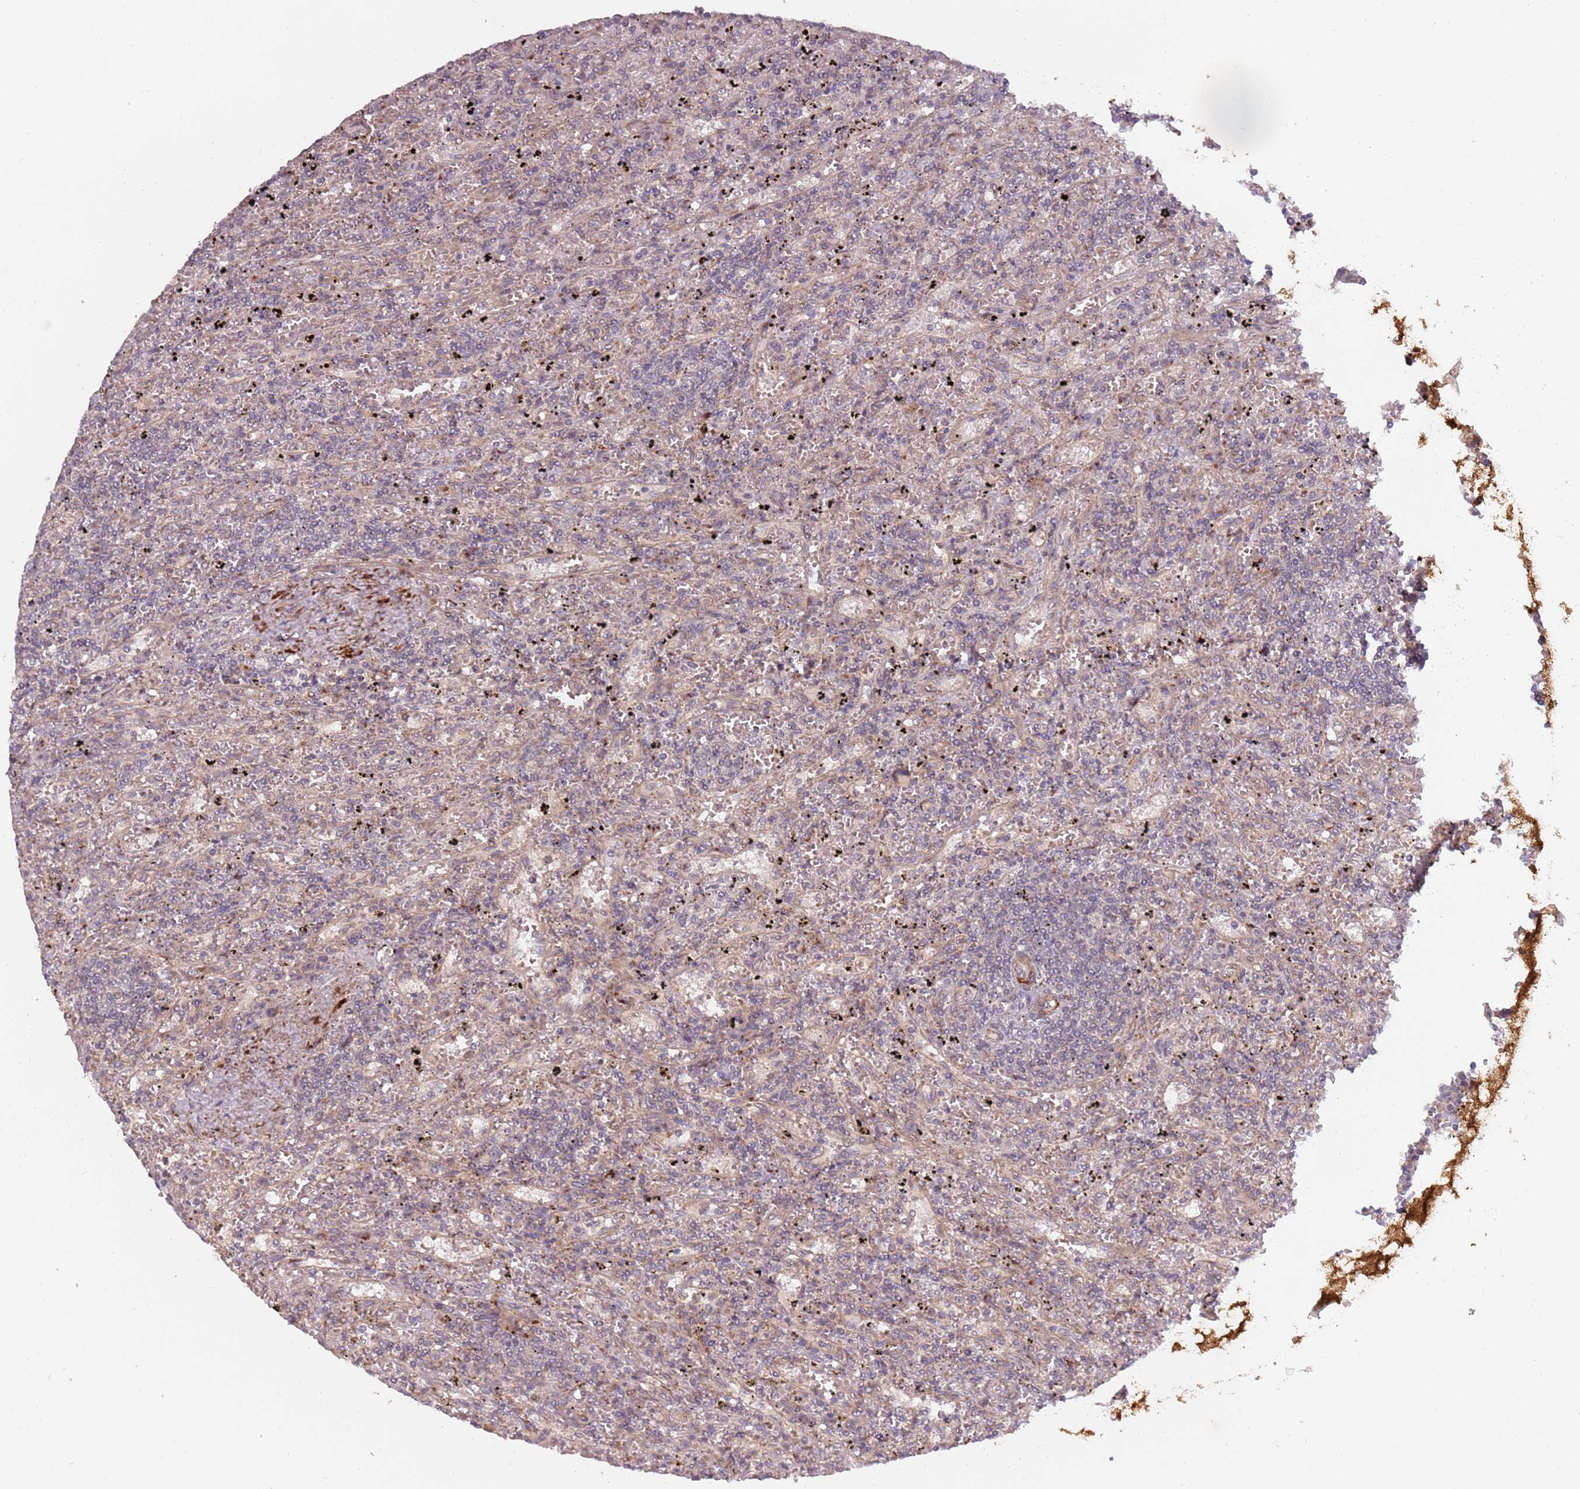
{"staining": {"intensity": "negative", "quantity": "none", "location": "none"}, "tissue": "lymphoma", "cell_type": "Tumor cells", "image_type": "cancer", "snomed": [{"axis": "morphology", "description": "Malignant lymphoma, non-Hodgkin's type, Low grade"}, {"axis": "topography", "description": "Spleen"}], "caption": "An immunohistochemistry (IHC) image of malignant lymphoma, non-Hodgkin's type (low-grade) is shown. There is no staining in tumor cells of malignant lymphoma, non-Hodgkin's type (low-grade).", "gene": "PLD6", "patient": {"sex": "male", "age": 76}}